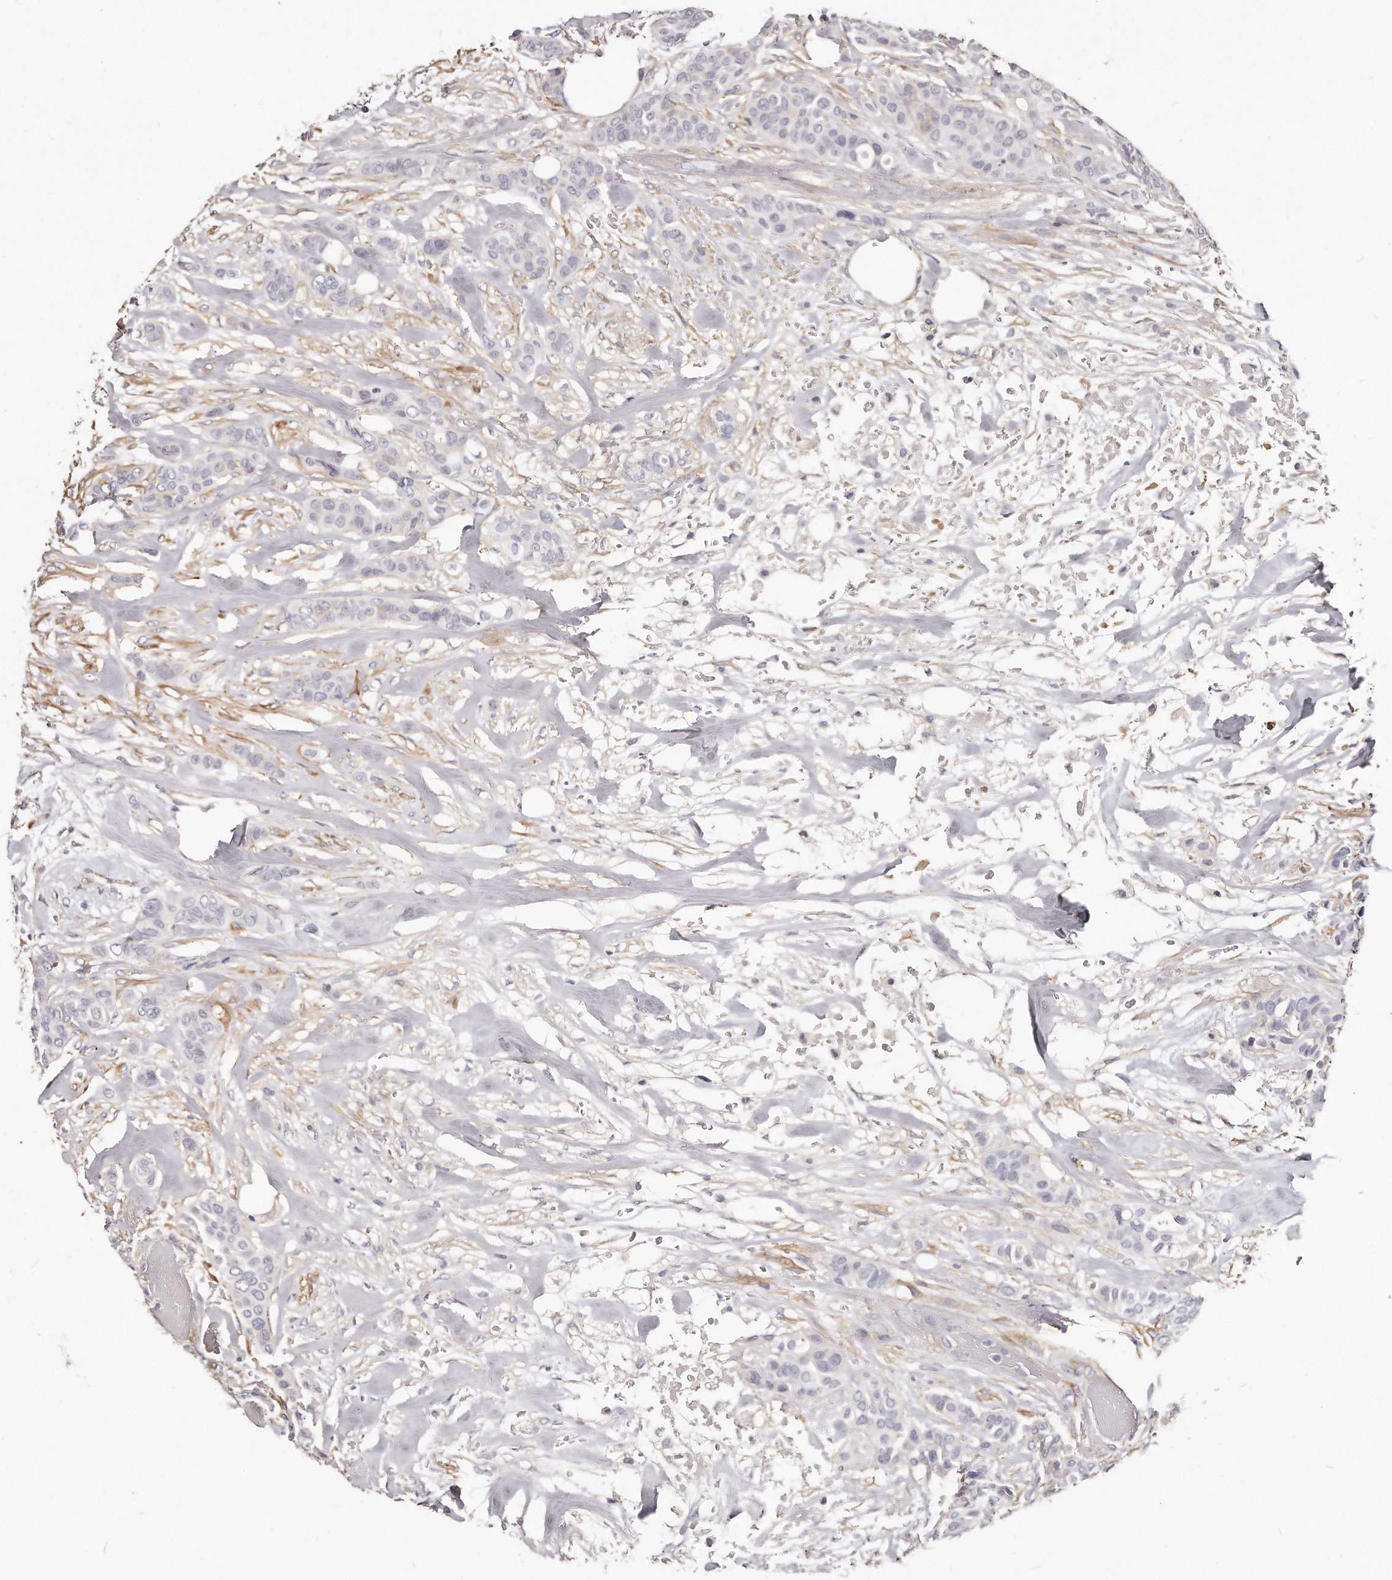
{"staining": {"intensity": "negative", "quantity": "none", "location": "none"}, "tissue": "breast cancer", "cell_type": "Tumor cells", "image_type": "cancer", "snomed": [{"axis": "morphology", "description": "Lobular carcinoma"}, {"axis": "topography", "description": "Breast"}], "caption": "An IHC micrograph of breast lobular carcinoma is shown. There is no staining in tumor cells of breast lobular carcinoma.", "gene": "LMOD1", "patient": {"sex": "female", "age": 51}}